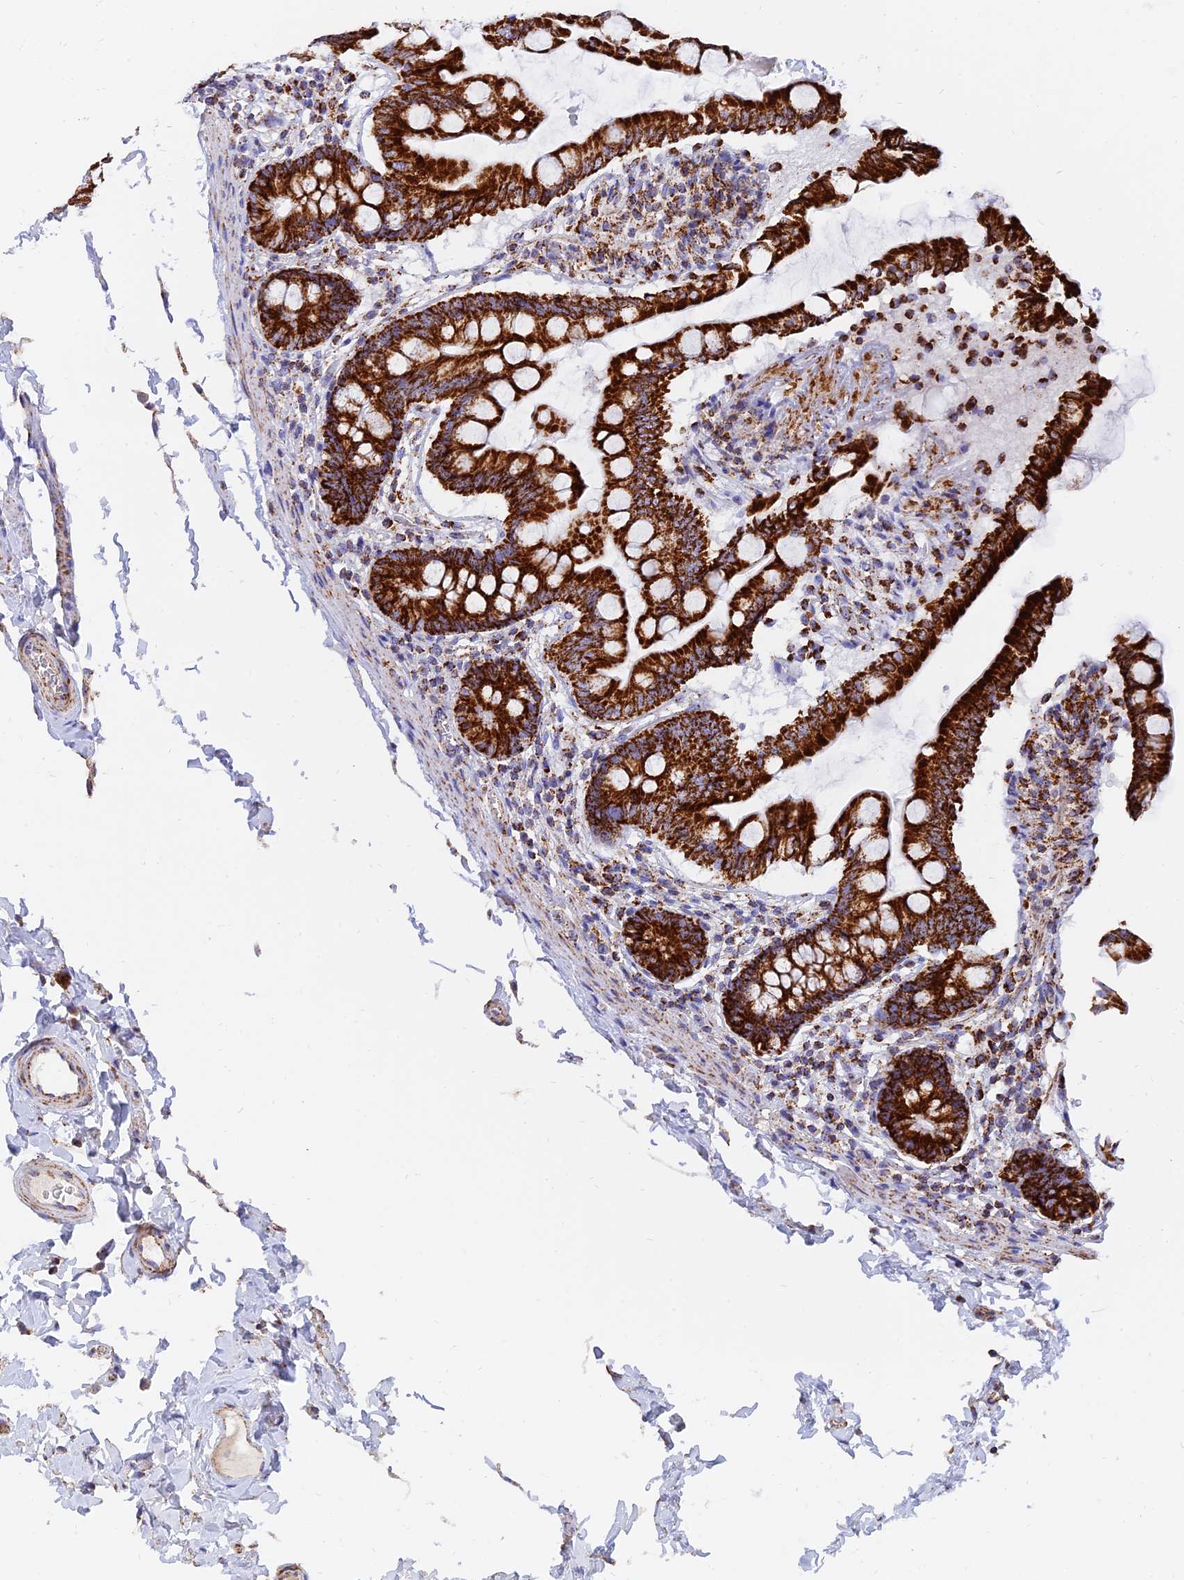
{"staining": {"intensity": "strong", "quantity": ">75%", "location": "cytoplasmic/membranous"}, "tissue": "small intestine", "cell_type": "Glandular cells", "image_type": "normal", "snomed": [{"axis": "morphology", "description": "Normal tissue, NOS"}, {"axis": "topography", "description": "Small intestine"}], "caption": "Normal small intestine displays strong cytoplasmic/membranous expression in approximately >75% of glandular cells.", "gene": "NDUFB6", "patient": {"sex": "female", "age": 56}}